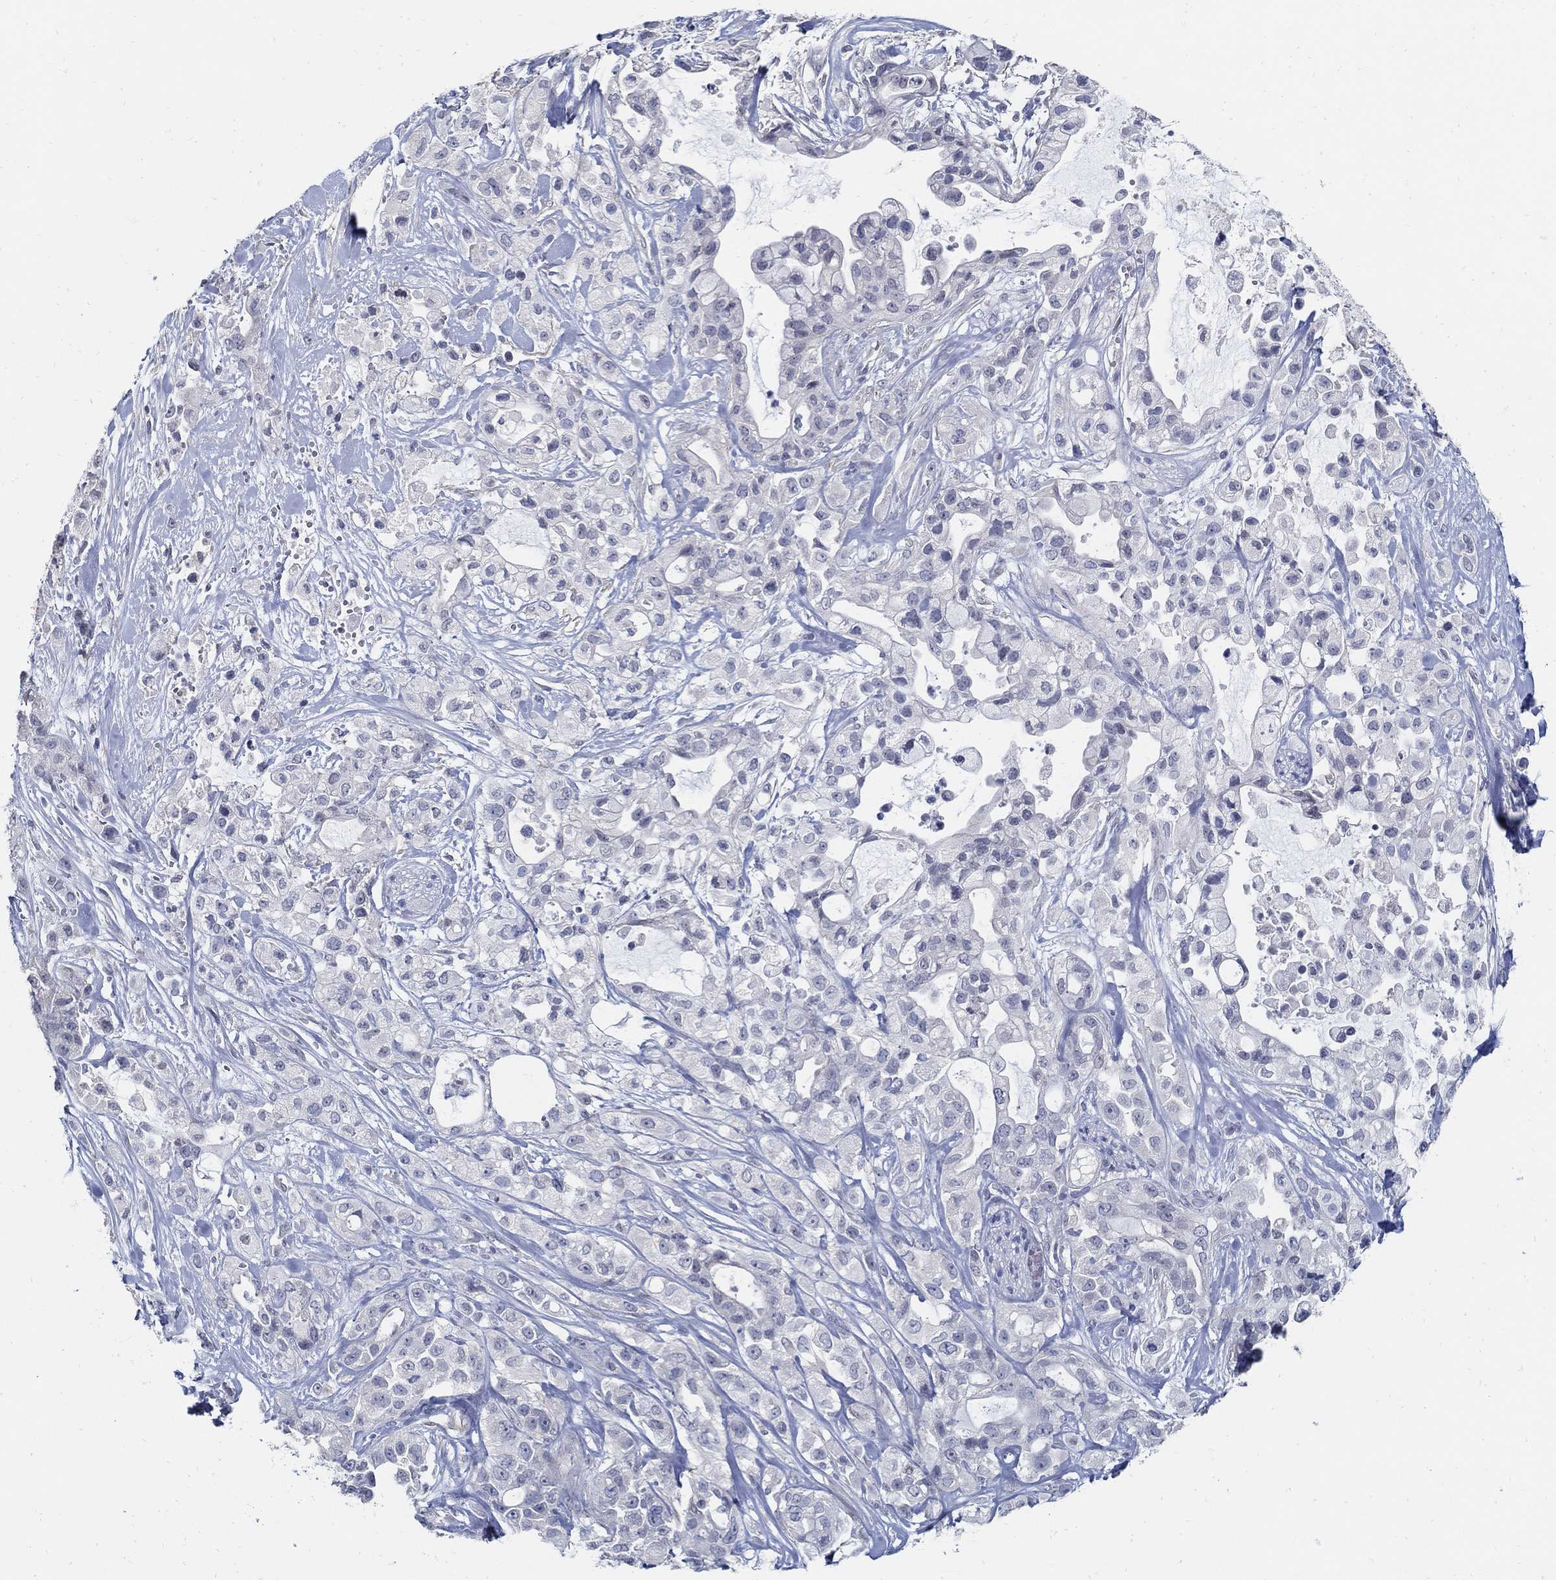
{"staining": {"intensity": "negative", "quantity": "none", "location": "none"}, "tissue": "pancreatic cancer", "cell_type": "Tumor cells", "image_type": "cancer", "snomed": [{"axis": "morphology", "description": "Adenocarcinoma, NOS"}, {"axis": "topography", "description": "Pancreas"}], "caption": "The immunohistochemistry (IHC) histopathology image has no significant expression in tumor cells of pancreatic cancer tissue.", "gene": "USP29", "patient": {"sex": "male", "age": 44}}